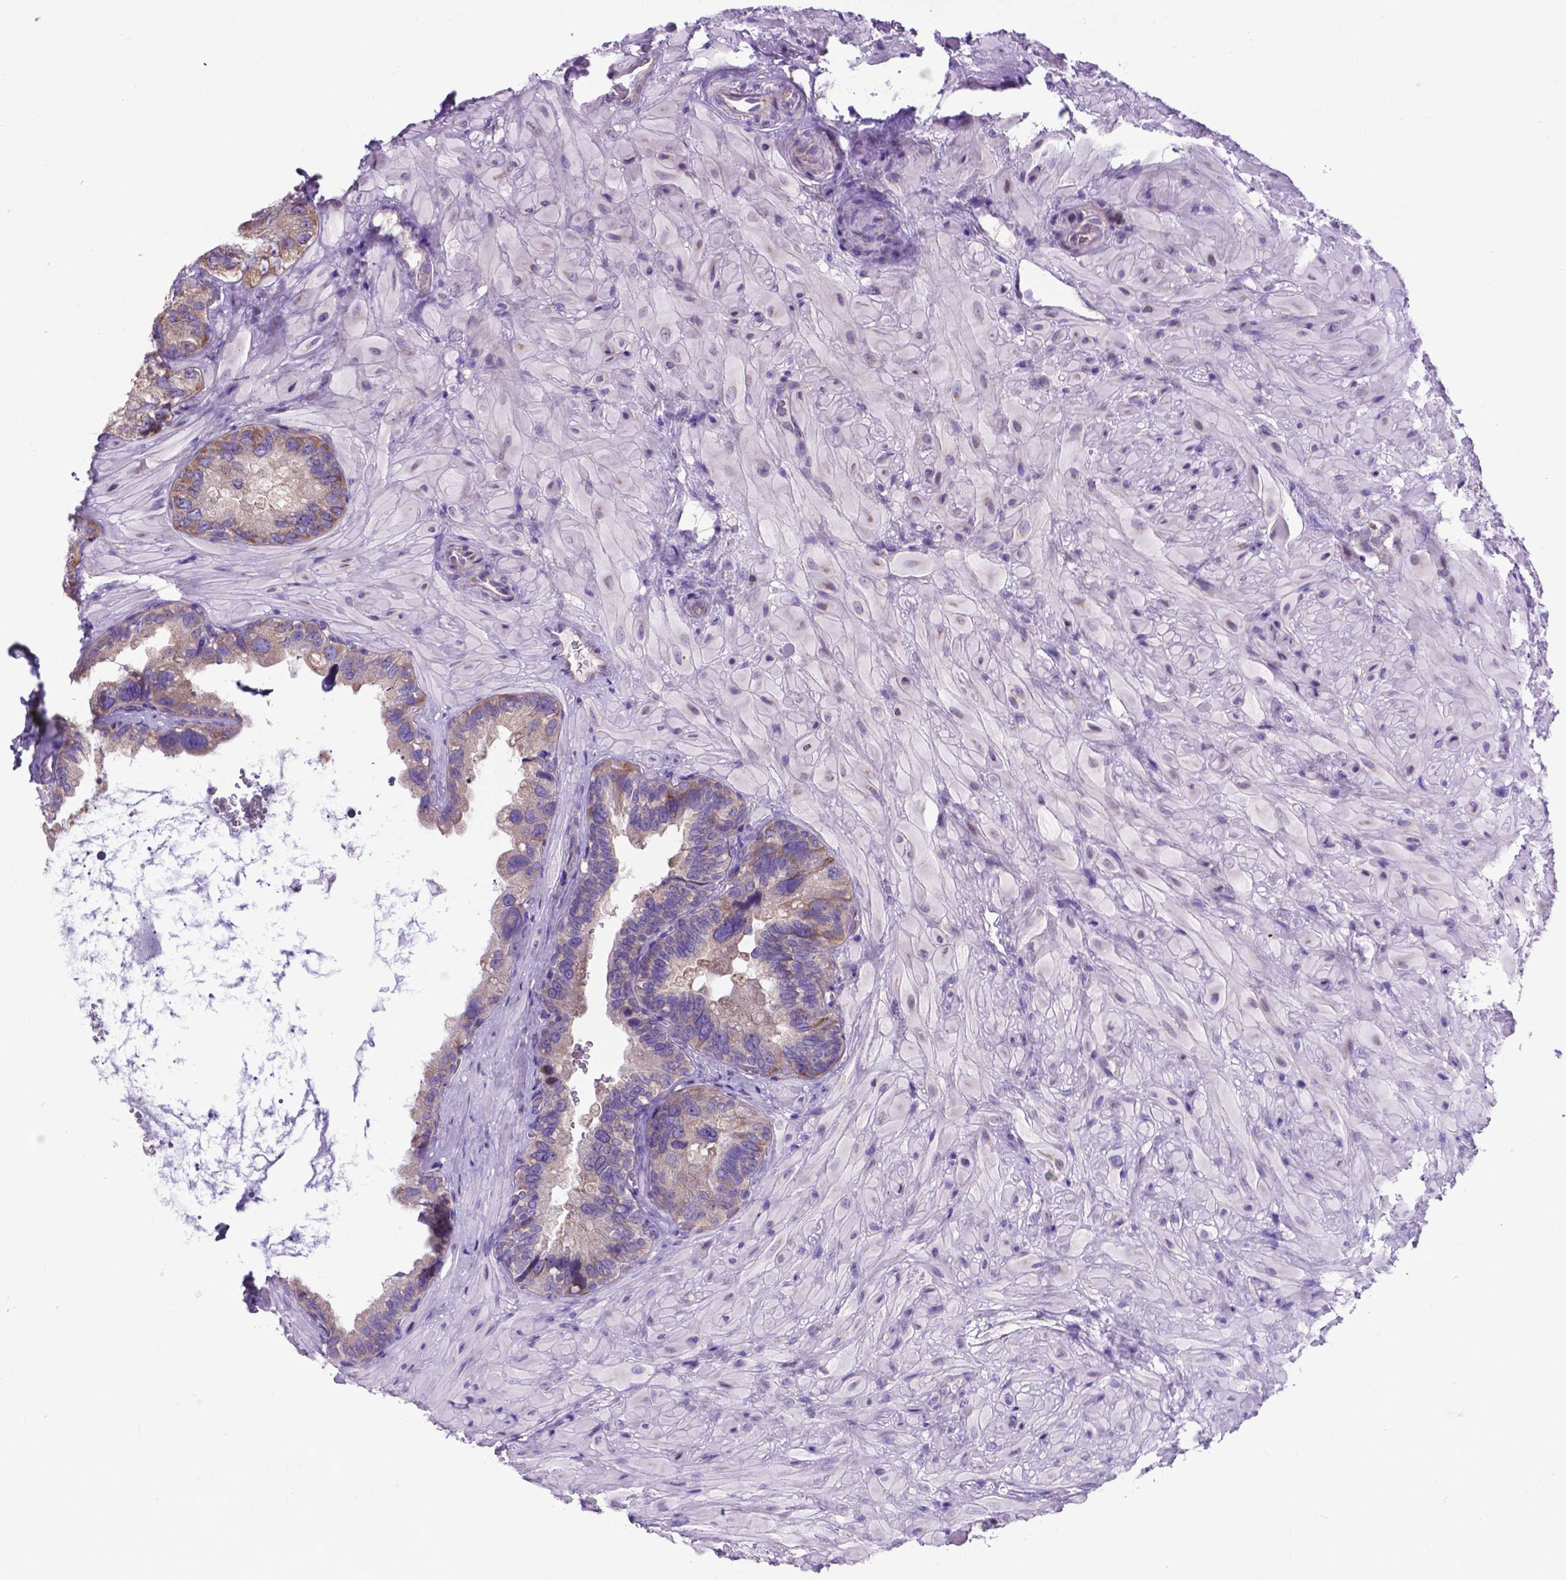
{"staining": {"intensity": "weak", "quantity": ">75%", "location": "cytoplasmic/membranous"}, "tissue": "seminal vesicle", "cell_type": "Glandular cells", "image_type": "normal", "snomed": [{"axis": "morphology", "description": "Normal tissue, NOS"}, {"axis": "topography", "description": "Seminal veicle"}], "caption": "Protein staining shows weak cytoplasmic/membranous positivity in approximately >75% of glandular cells in unremarkable seminal vesicle. The protein is stained brown, and the nuclei are stained in blue (DAB (3,3'-diaminobenzidine) IHC with brightfield microscopy, high magnification).", "gene": "RPL6", "patient": {"sex": "male", "age": 69}}